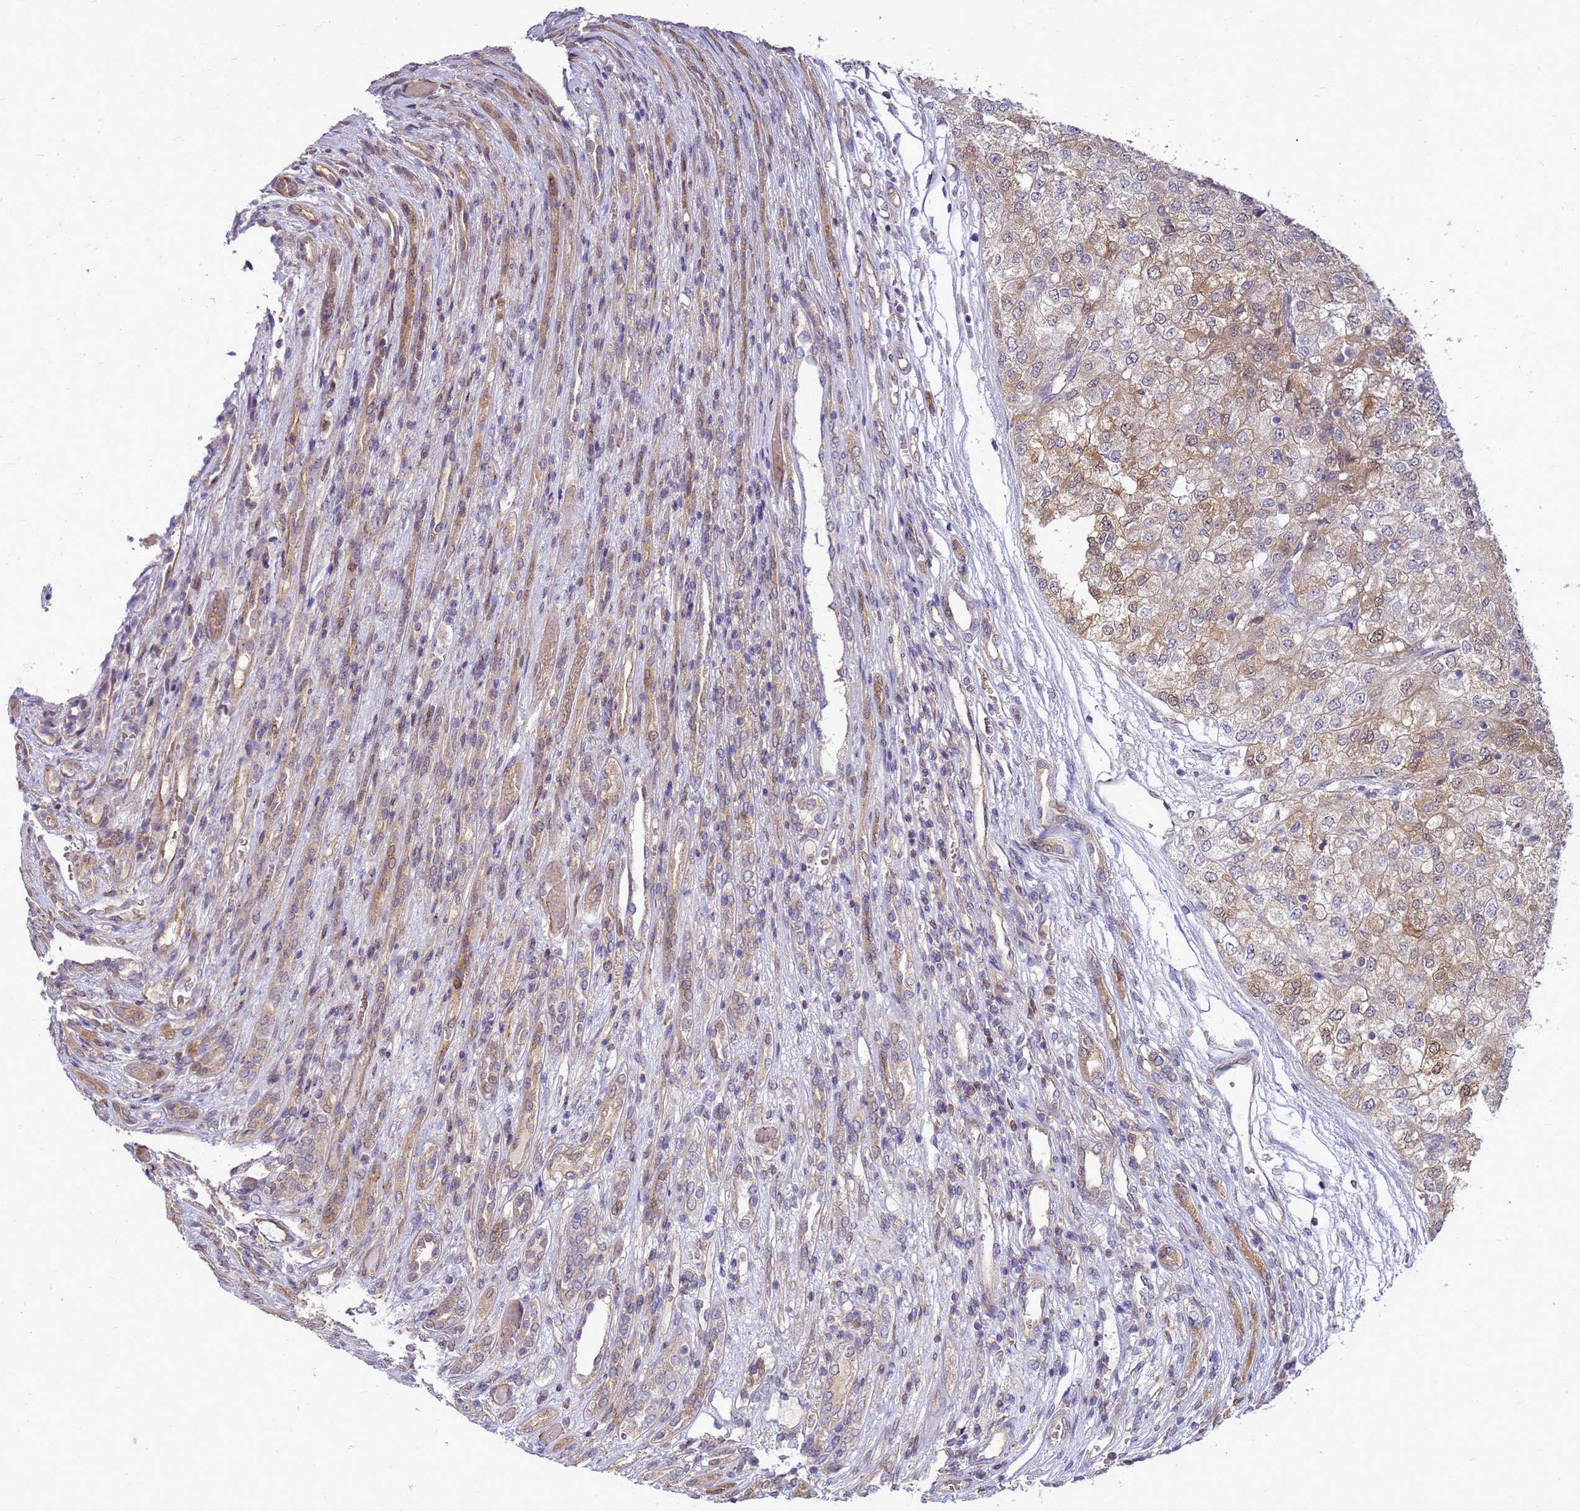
{"staining": {"intensity": "moderate", "quantity": "25%-75%", "location": "cytoplasmic/membranous,nuclear"}, "tissue": "renal cancer", "cell_type": "Tumor cells", "image_type": "cancer", "snomed": [{"axis": "morphology", "description": "Adenocarcinoma, NOS"}, {"axis": "topography", "description": "Kidney"}], "caption": "DAB immunohistochemical staining of renal cancer displays moderate cytoplasmic/membranous and nuclear protein positivity in about 25%-75% of tumor cells.", "gene": "EIF4EBP3", "patient": {"sex": "female", "age": 54}}